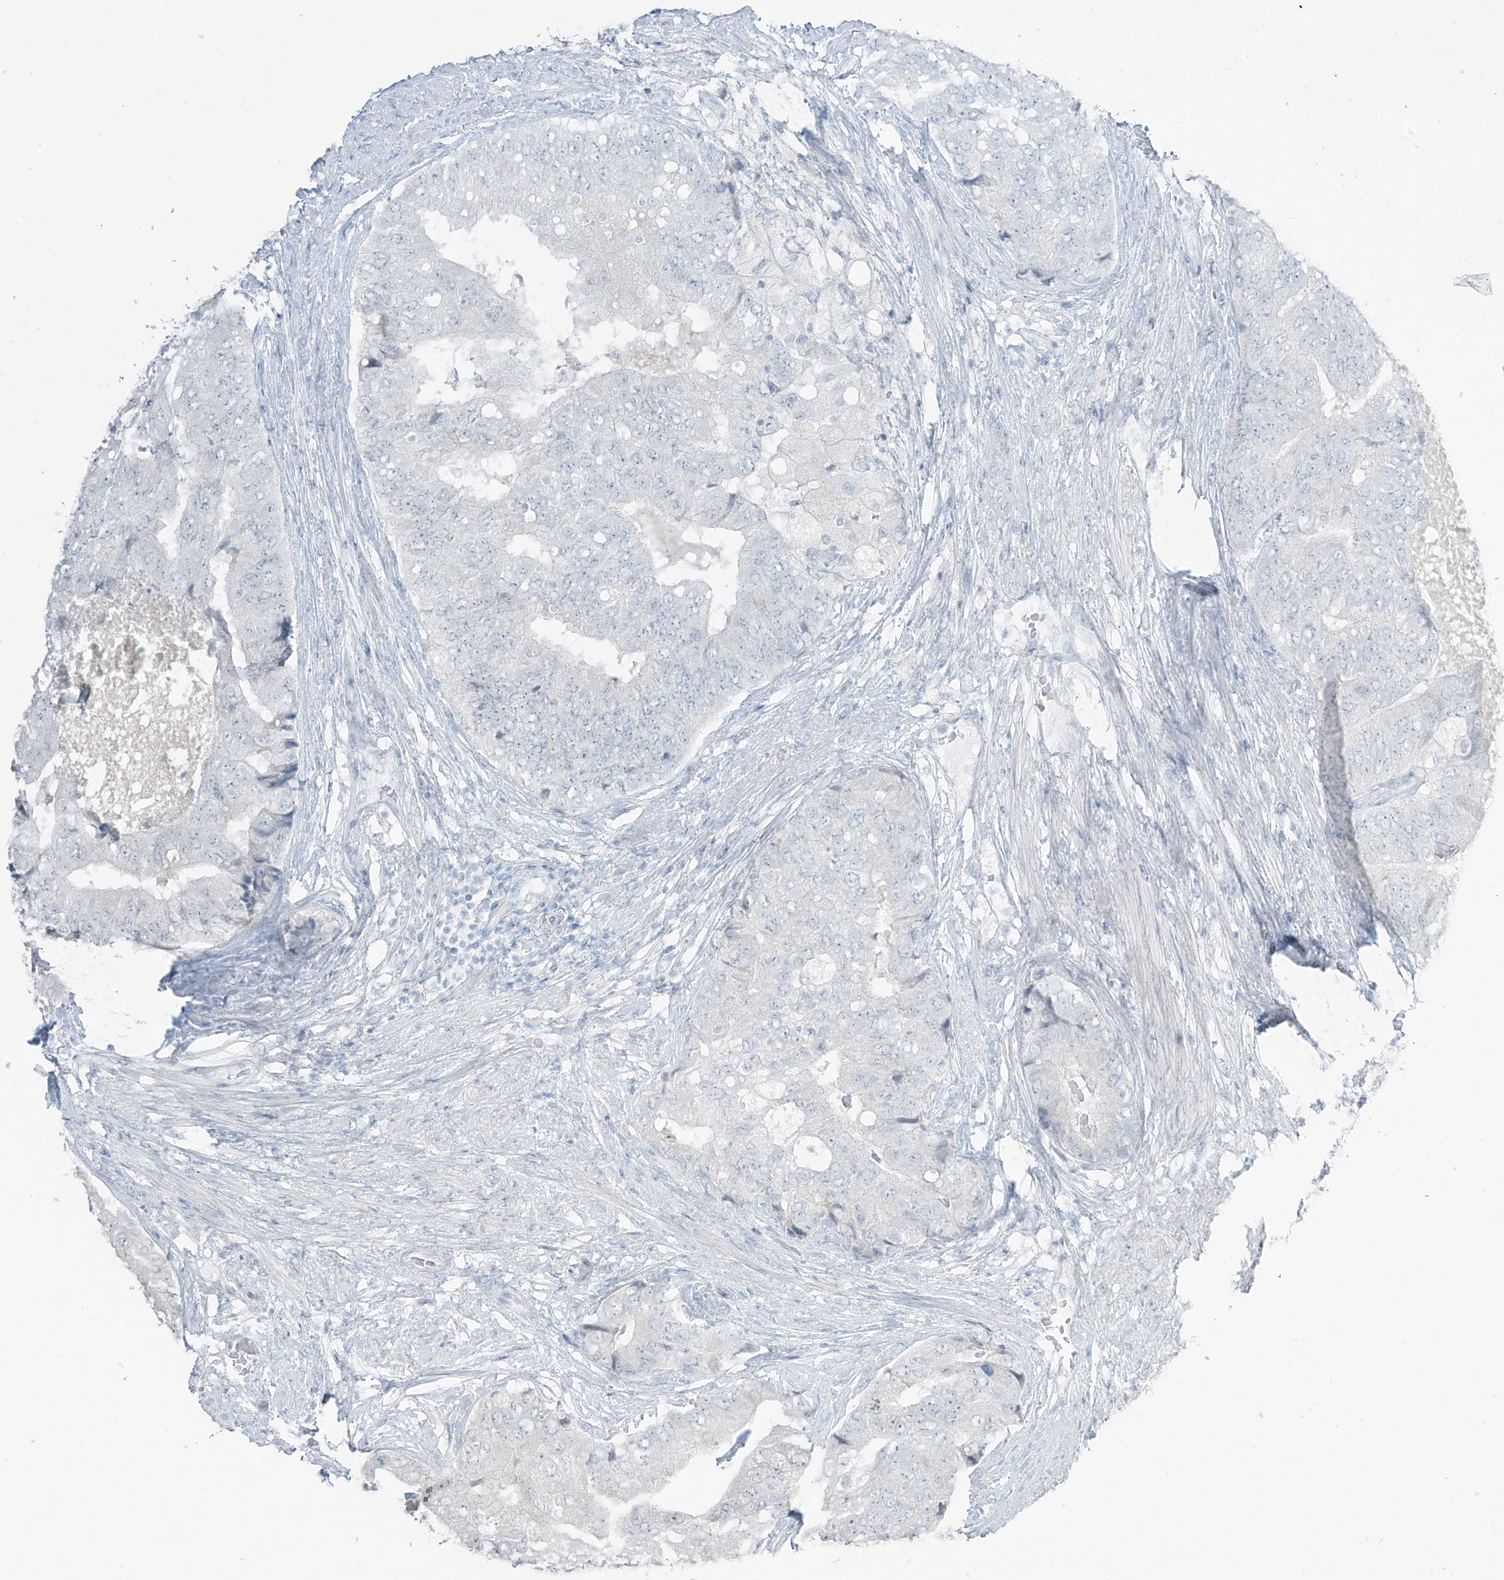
{"staining": {"intensity": "negative", "quantity": "none", "location": "none"}, "tissue": "prostate cancer", "cell_type": "Tumor cells", "image_type": "cancer", "snomed": [{"axis": "morphology", "description": "Adenocarcinoma, High grade"}, {"axis": "topography", "description": "Prostate"}], "caption": "Immunohistochemistry of prostate cancer exhibits no positivity in tumor cells.", "gene": "PRDM6", "patient": {"sex": "male", "age": 70}}